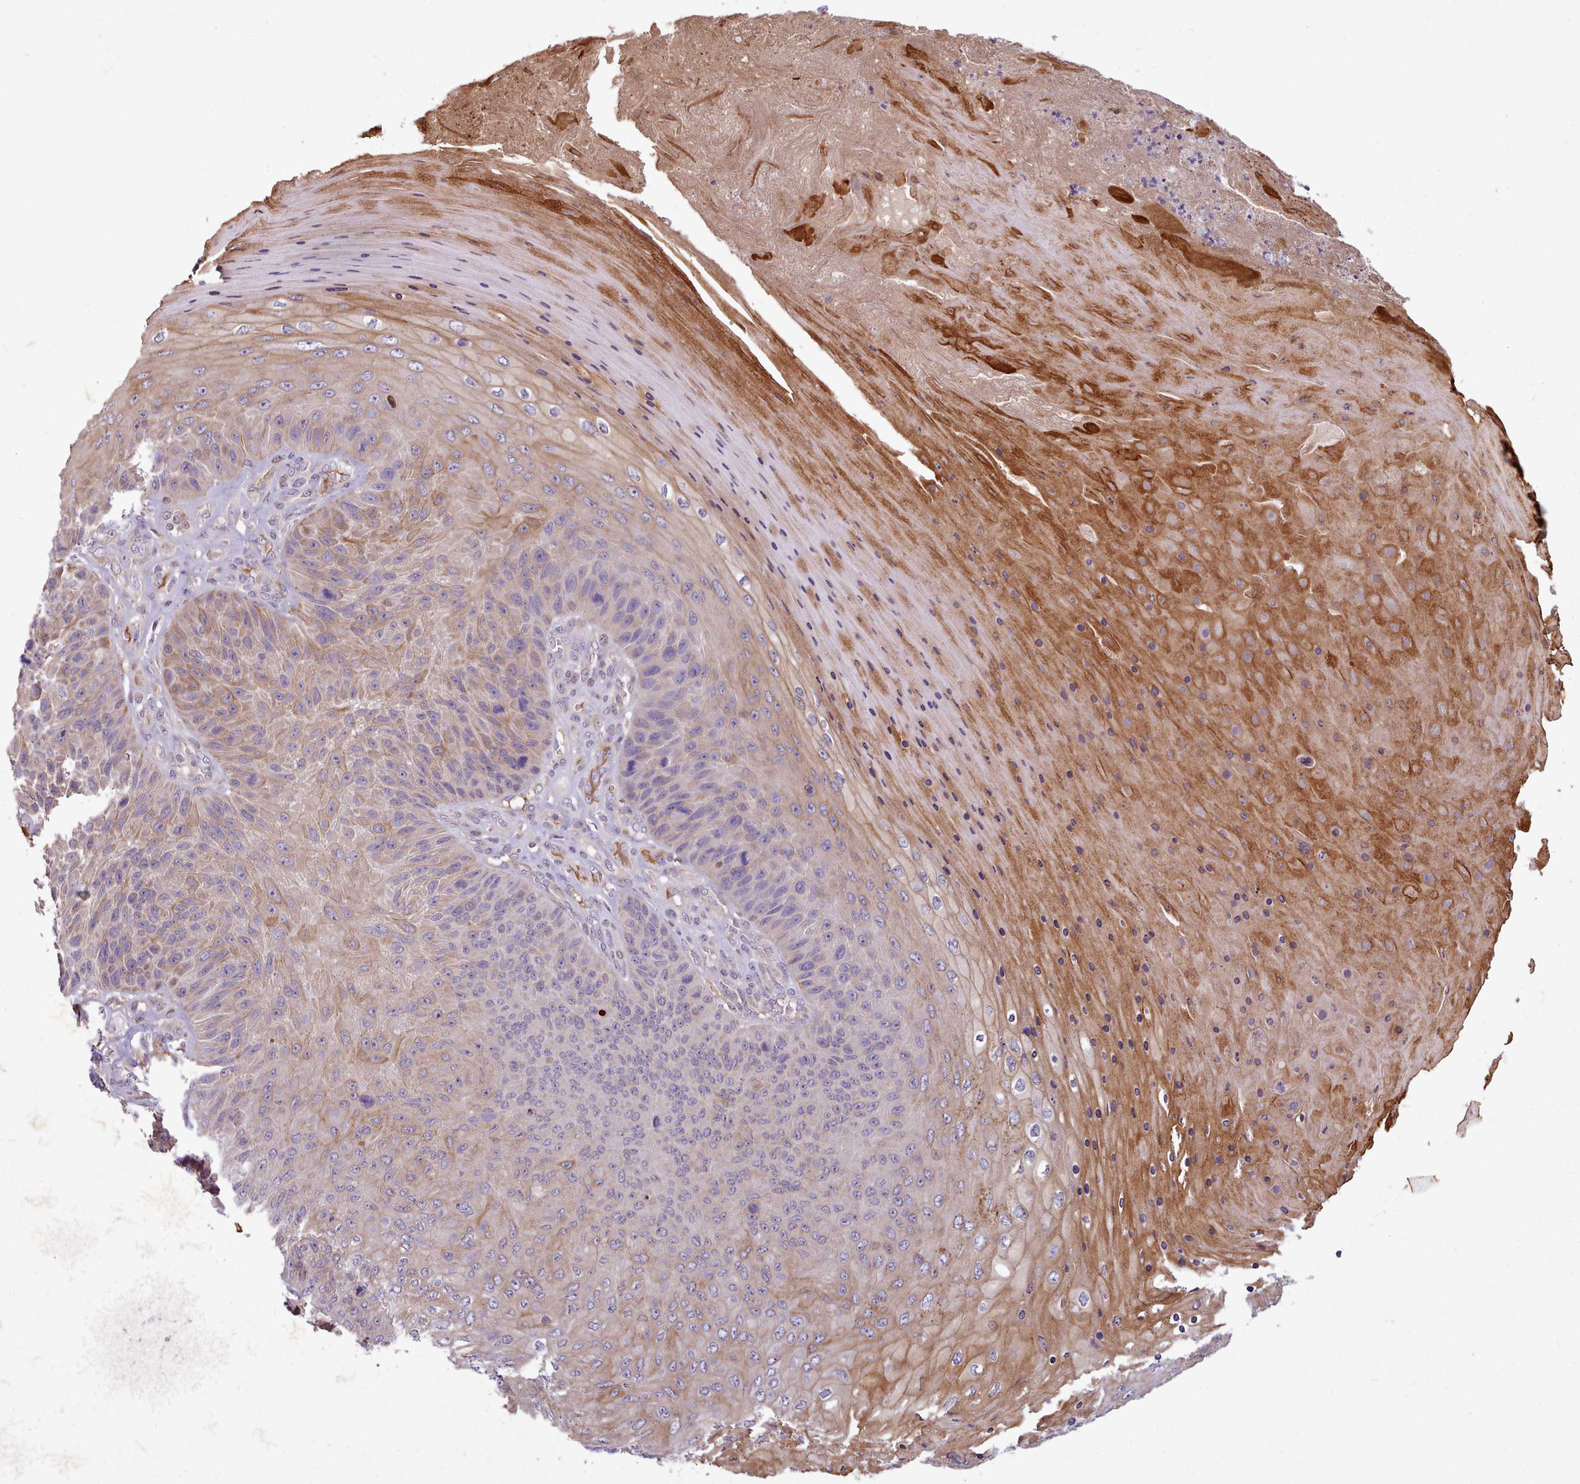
{"staining": {"intensity": "moderate", "quantity": "<25%", "location": "cytoplasmic/membranous"}, "tissue": "skin cancer", "cell_type": "Tumor cells", "image_type": "cancer", "snomed": [{"axis": "morphology", "description": "Squamous cell carcinoma, NOS"}, {"axis": "topography", "description": "Skin"}], "caption": "There is low levels of moderate cytoplasmic/membranous staining in tumor cells of squamous cell carcinoma (skin), as demonstrated by immunohistochemical staining (brown color).", "gene": "NMRK1", "patient": {"sex": "female", "age": 88}}